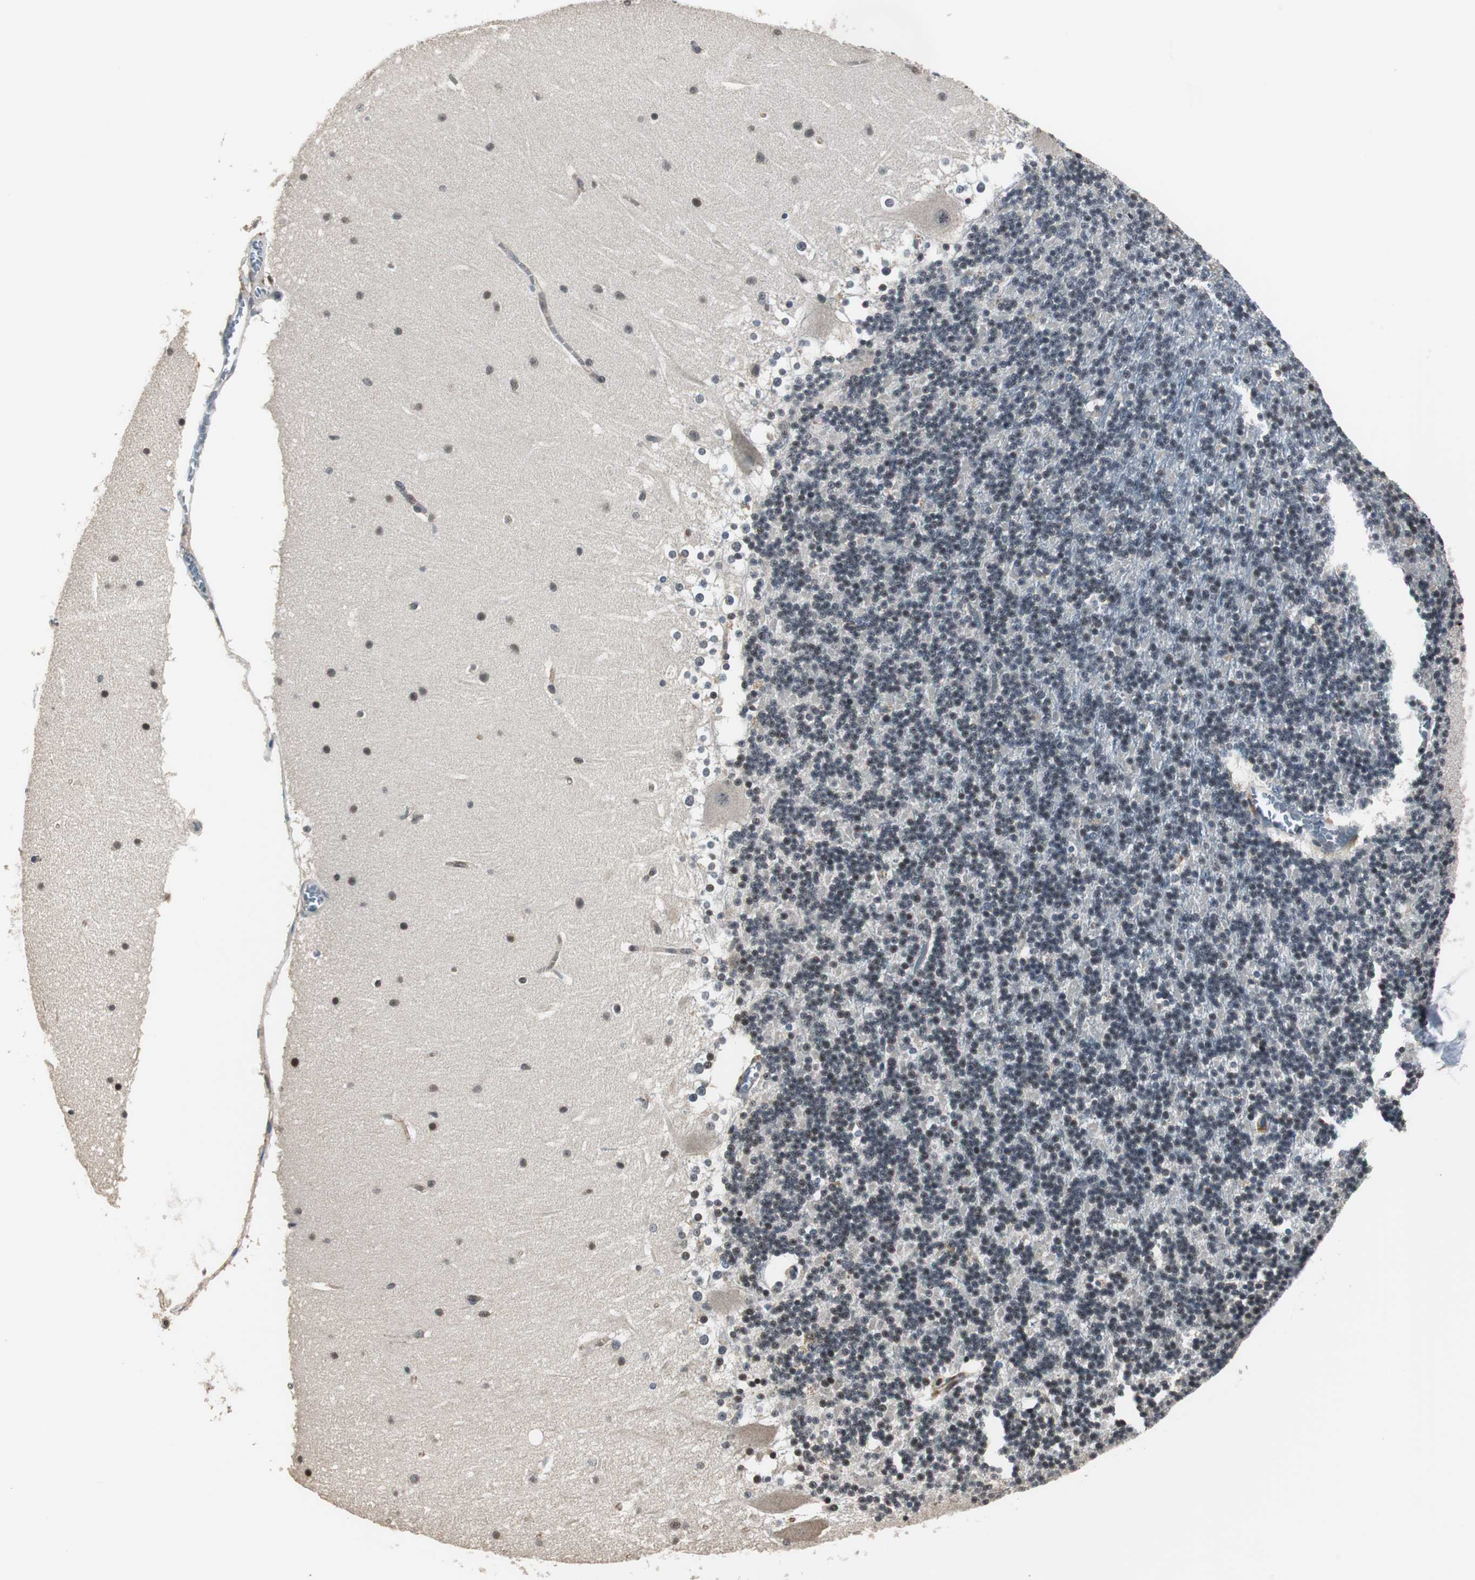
{"staining": {"intensity": "negative", "quantity": "none", "location": "none"}, "tissue": "cerebellum", "cell_type": "Cells in granular layer", "image_type": "normal", "snomed": [{"axis": "morphology", "description": "Normal tissue, NOS"}, {"axis": "topography", "description": "Cerebellum"}], "caption": "The immunohistochemistry micrograph has no significant expression in cells in granular layer of cerebellum.", "gene": "MKX", "patient": {"sex": "female", "age": 19}}